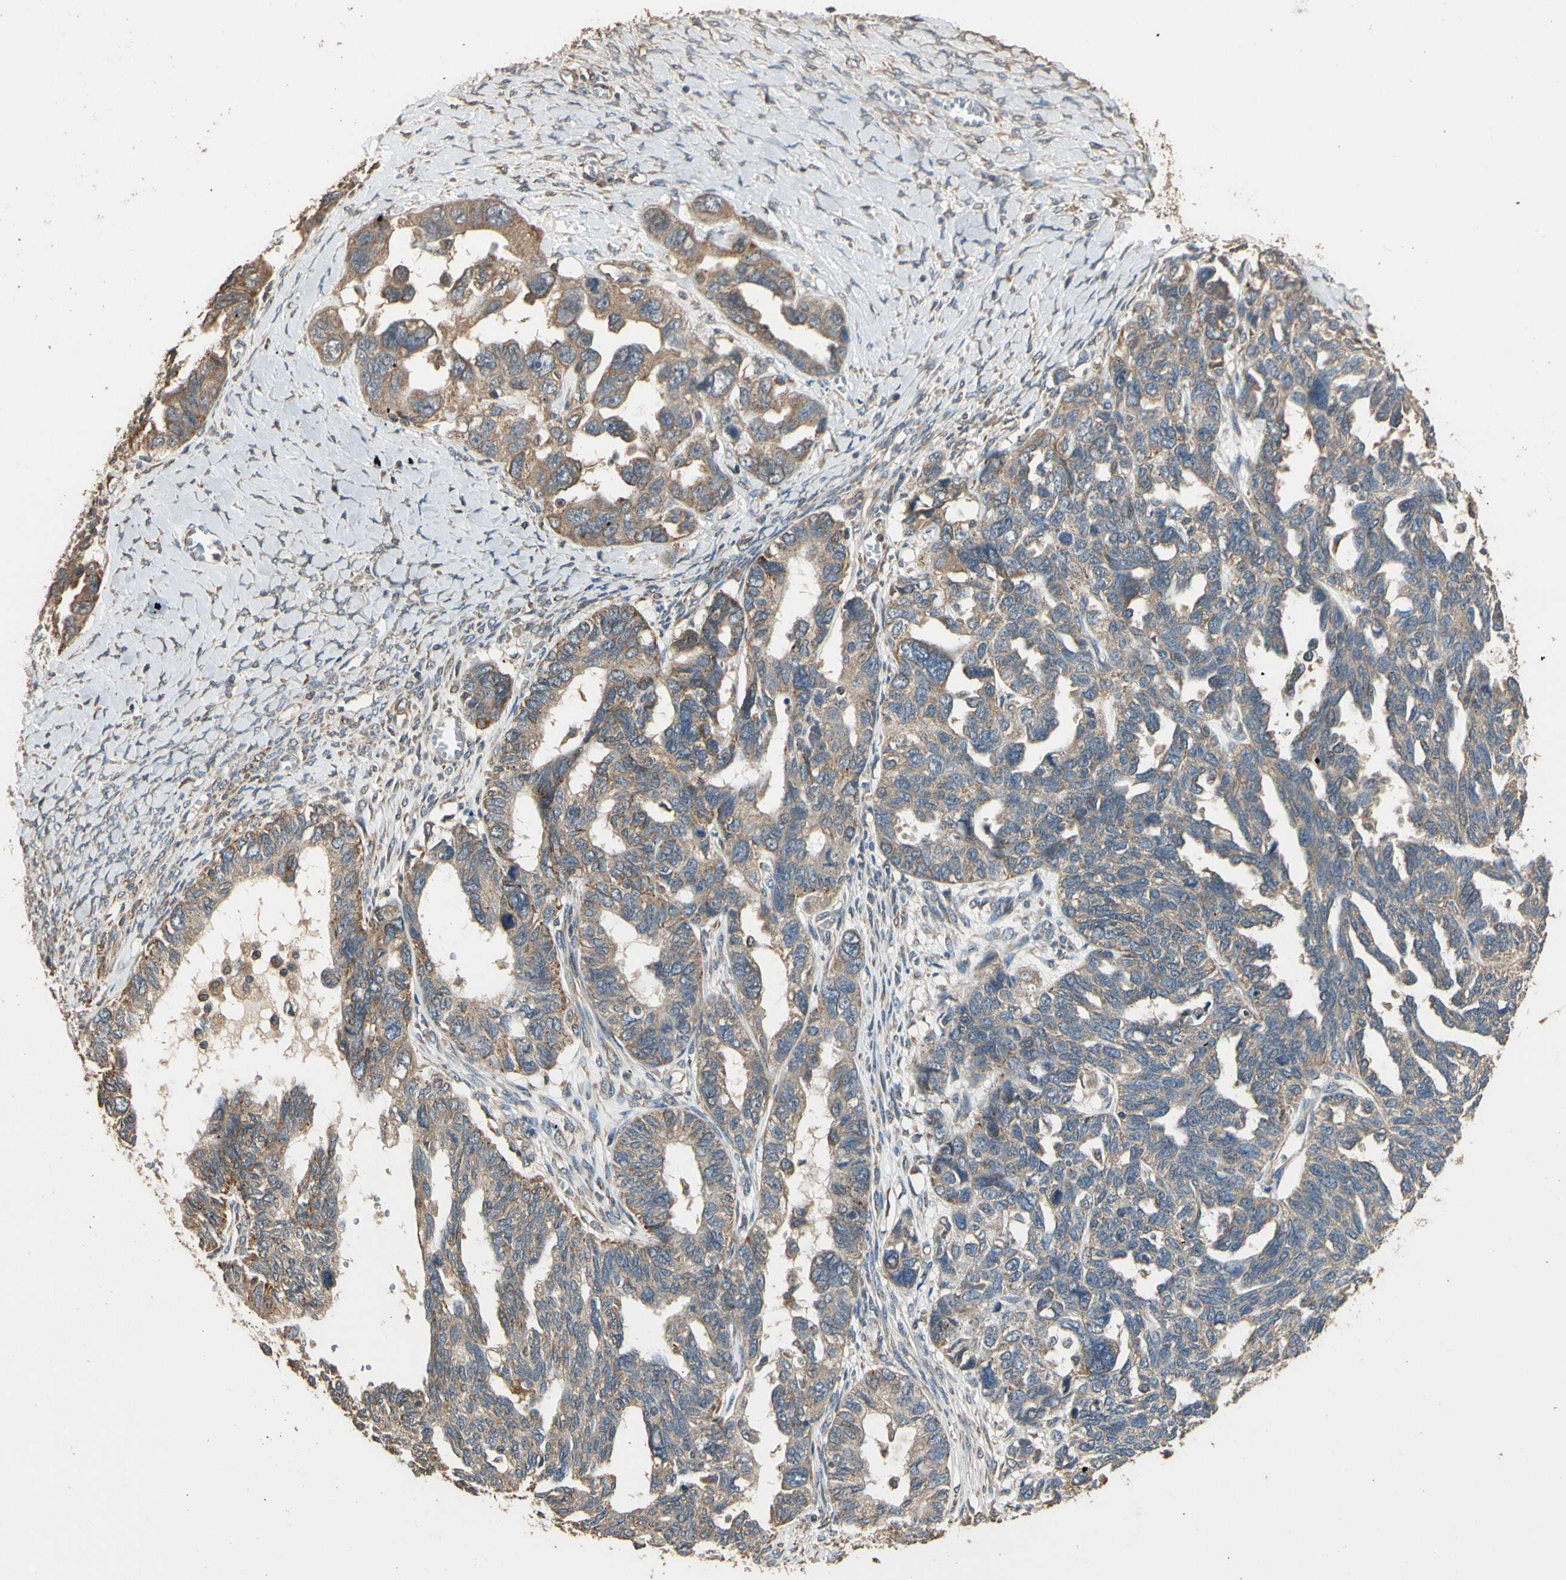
{"staining": {"intensity": "moderate", "quantity": "25%-75%", "location": "cytoplasmic/membranous"}, "tissue": "ovarian cancer", "cell_type": "Tumor cells", "image_type": "cancer", "snomed": [{"axis": "morphology", "description": "Cystadenocarcinoma, serous, NOS"}, {"axis": "topography", "description": "Ovary"}], "caption": "Immunohistochemical staining of human serous cystadenocarcinoma (ovarian) displays medium levels of moderate cytoplasmic/membranous staining in approximately 25%-75% of tumor cells.", "gene": "STX18", "patient": {"sex": "female", "age": 79}}